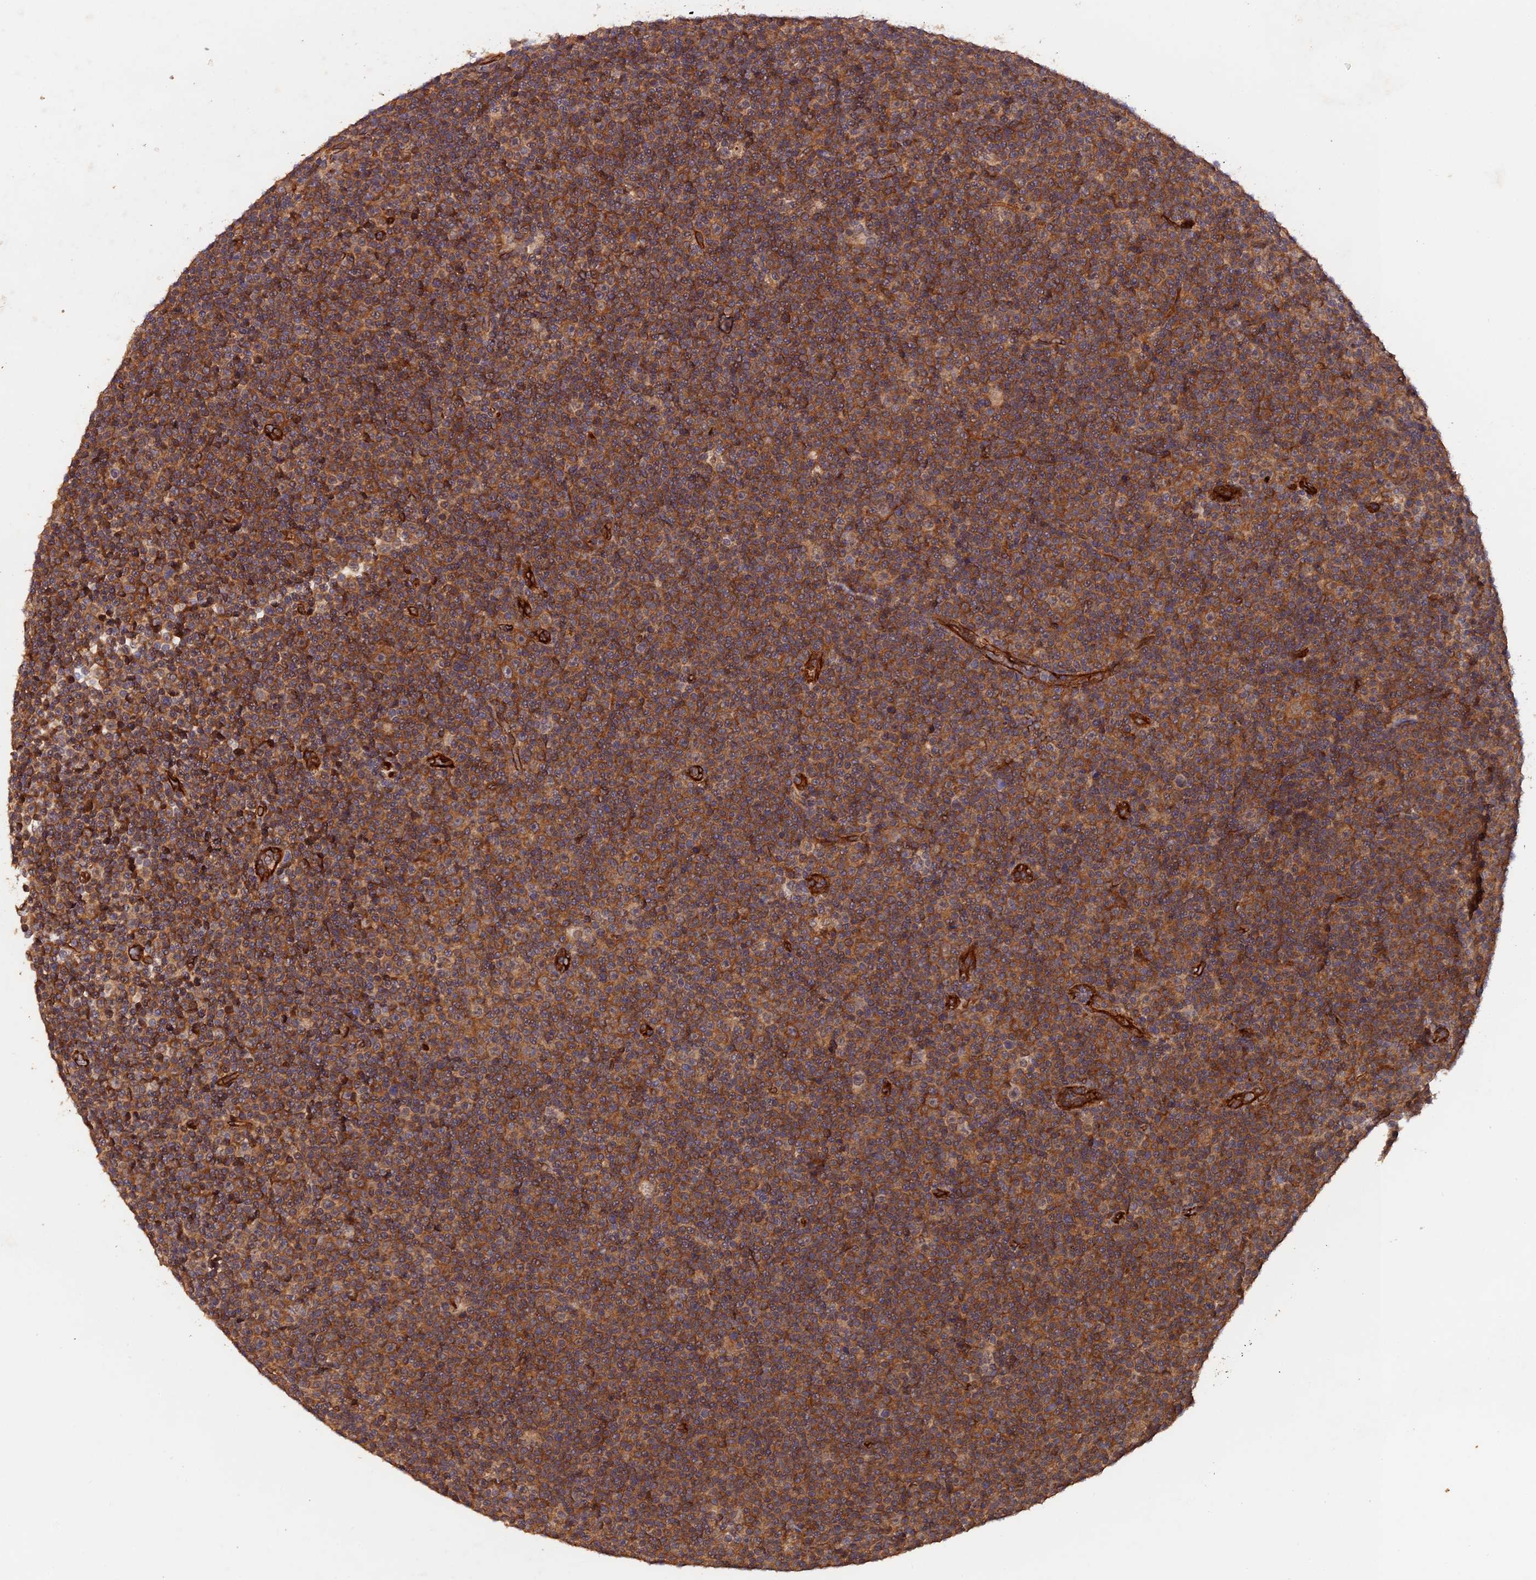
{"staining": {"intensity": "strong", "quantity": ">75%", "location": "cytoplasmic/membranous"}, "tissue": "lymphoma", "cell_type": "Tumor cells", "image_type": "cancer", "snomed": [{"axis": "morphology", "description": "Malignant lymphoma, non-Hodgkin's type, Low grade"}, {"axis": "topography", "description": "Lymph node"}], "caption": "Lymphoma was stained to show a protein in brown. There is high levels of strong cytoplasmic/membranous expression in approximately >75% of tumor cells.", "gene": "RALGAPA2", "patient": {"sex": "female", "age": 67}}